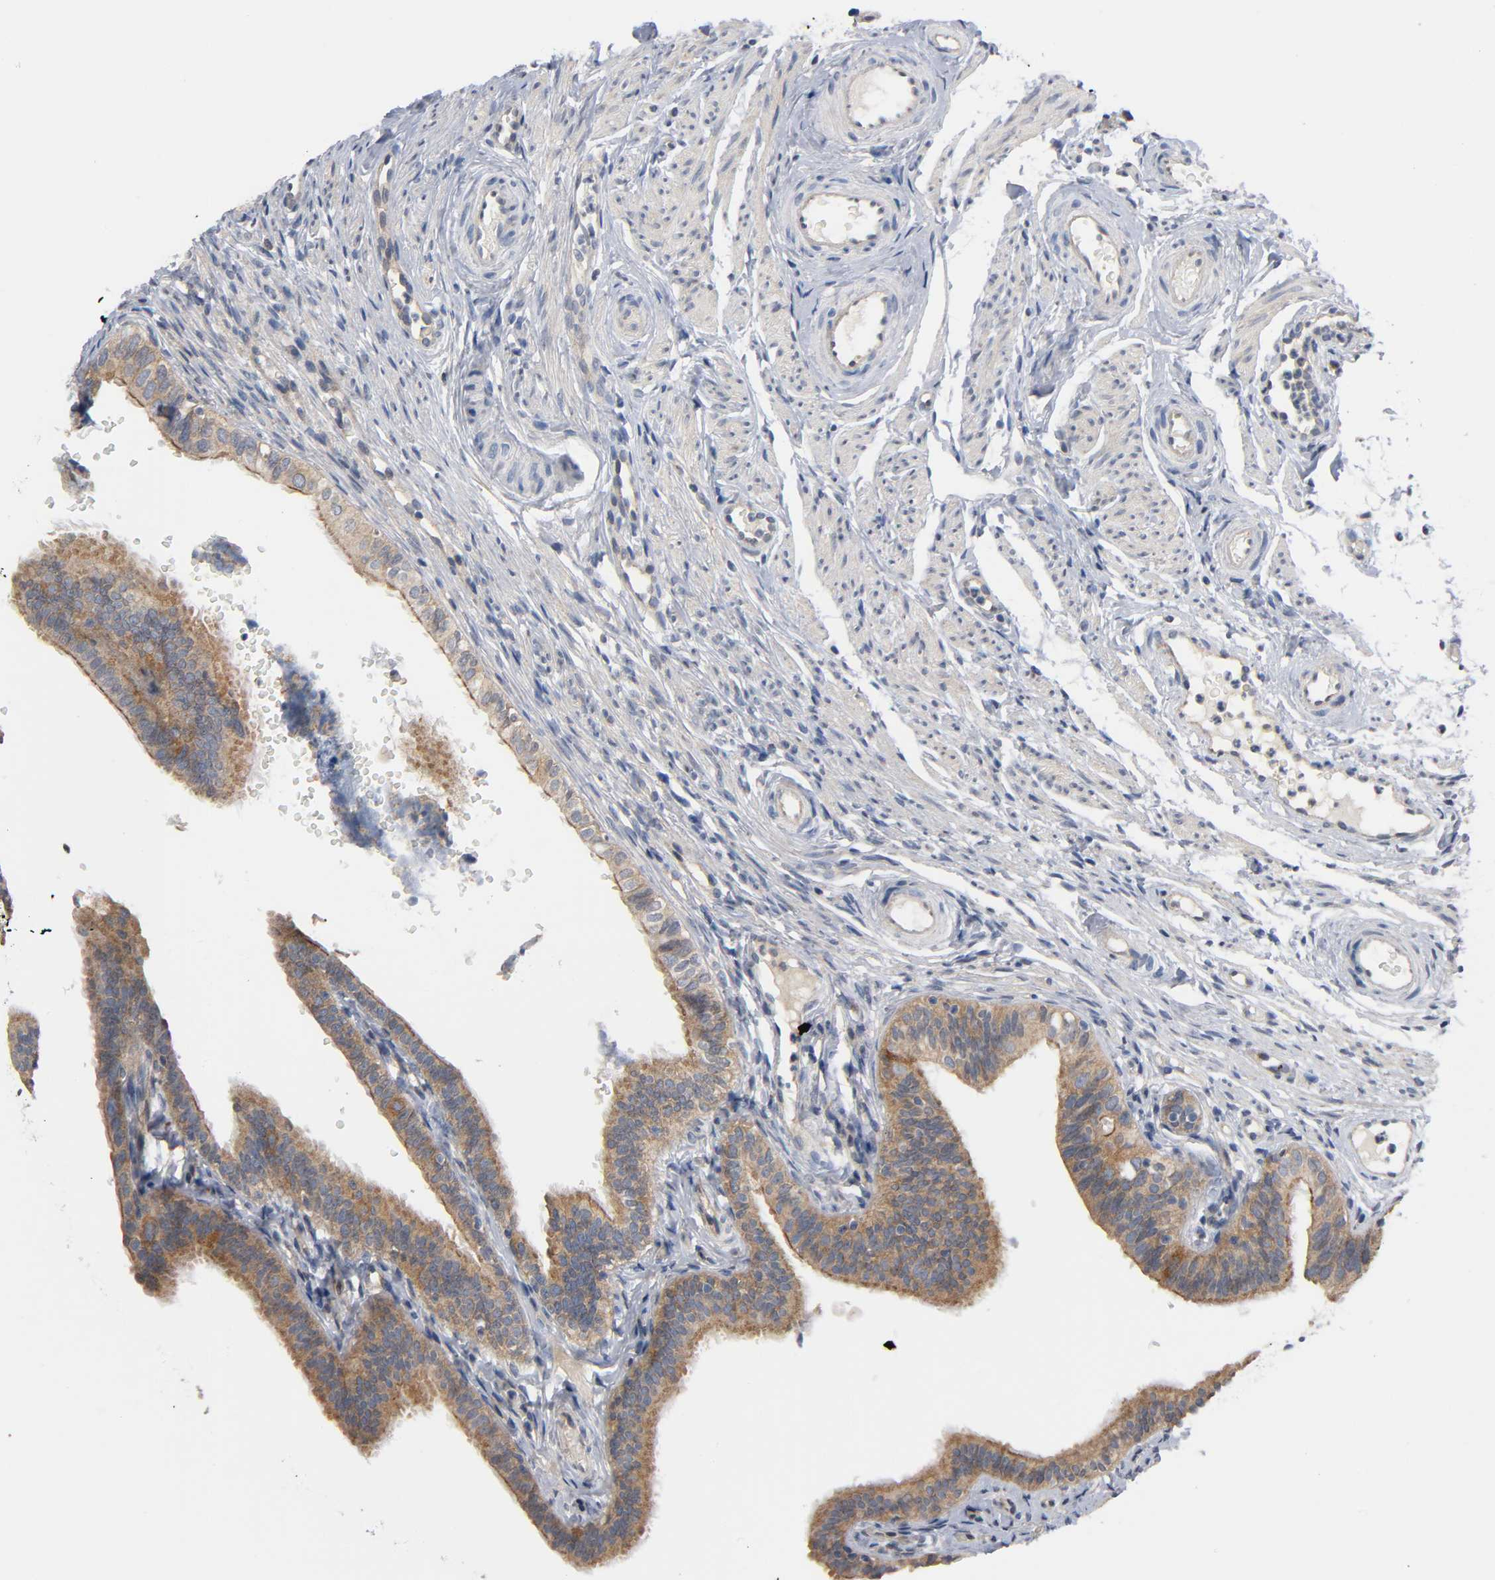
{"staining": {"intensity": "moderate", "quantity": ">75%", "location": "cytoplasmic/membranous"}, "tissue": "fallopian tube", "cell_type": "Glandular cells", "image_type": "normal", "snomed": [{"axis": "morphology", "description": "Normal tissue, NOS"}, {"axis": "morphology", "description": "Dermoid, NOS"}, {"axis": "topography", "description": "Fallopian tube"}], "caption": "Moderate cytoplasmic/membranous staining is present in about >75% of glandular cells in benign fallopian tube.", "gene": "HDAC6", "patient": {"sex": "female", "age": 33}}